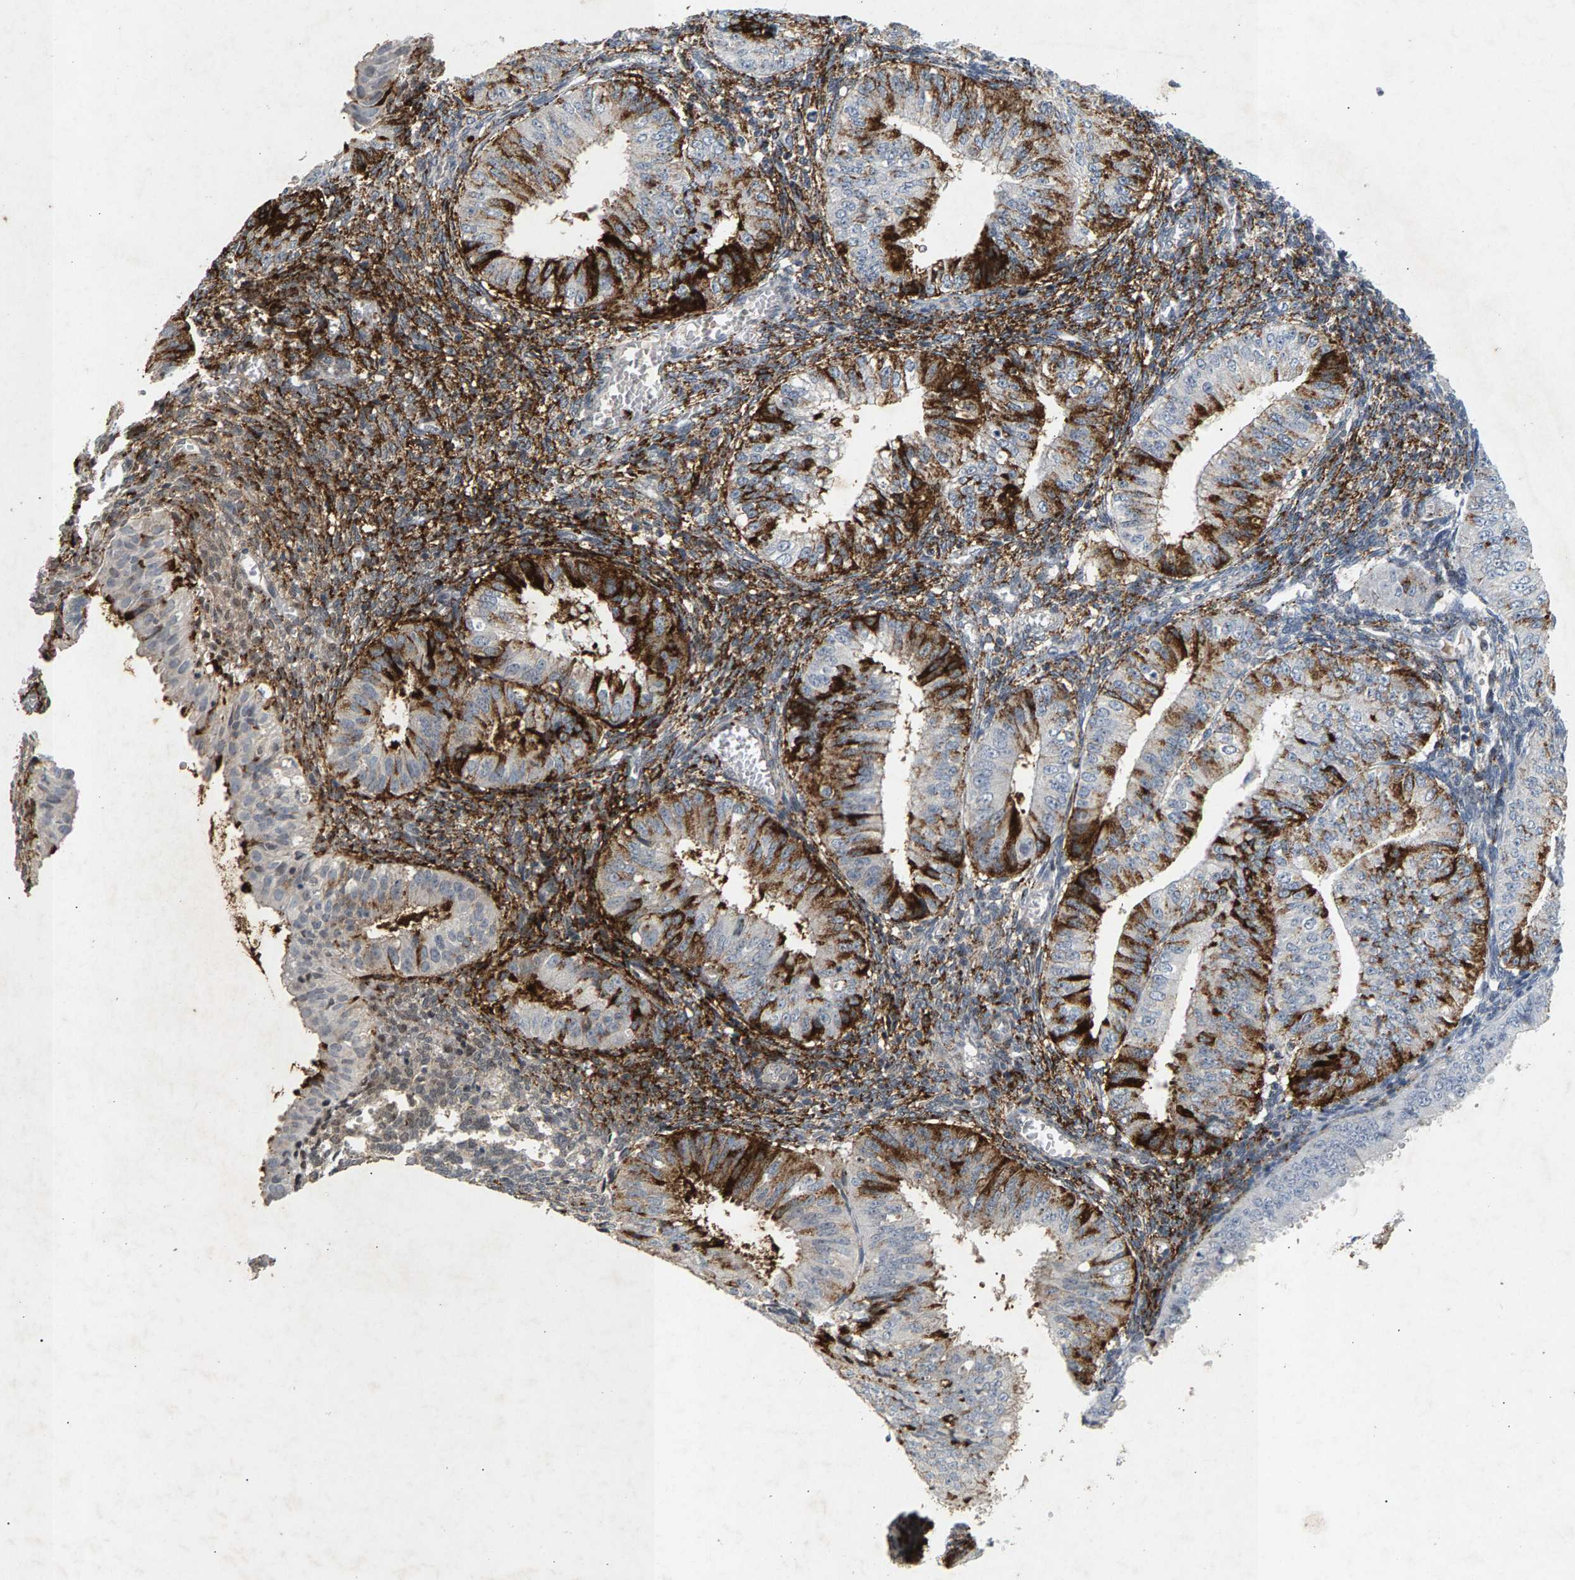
{"staining": {"intensity": "strong", "quantity": ">75%", "location": "cytoplasmic/membranous"}, "tissue": "endometrial cancer", "cell_type": "Tumor cells", "image_type": "cancer", "snomed": [{"axis": "morphology", "description": "Normal tissue, NOS"}, {"axis": "morphology", "description": "Adenocarcinoma, NOS"}, {"axis": "topography", "description": "Endometrium"}], "caption": "Adenocarcinoma (endometrial) stained with DAB immunohistochemistry reveals high levels of strong cytoplasmic/membranous expression in approximately >75% of tumor cells.", "gene": "ZPR1", "patient": {"sex": "female", "age": 53}}